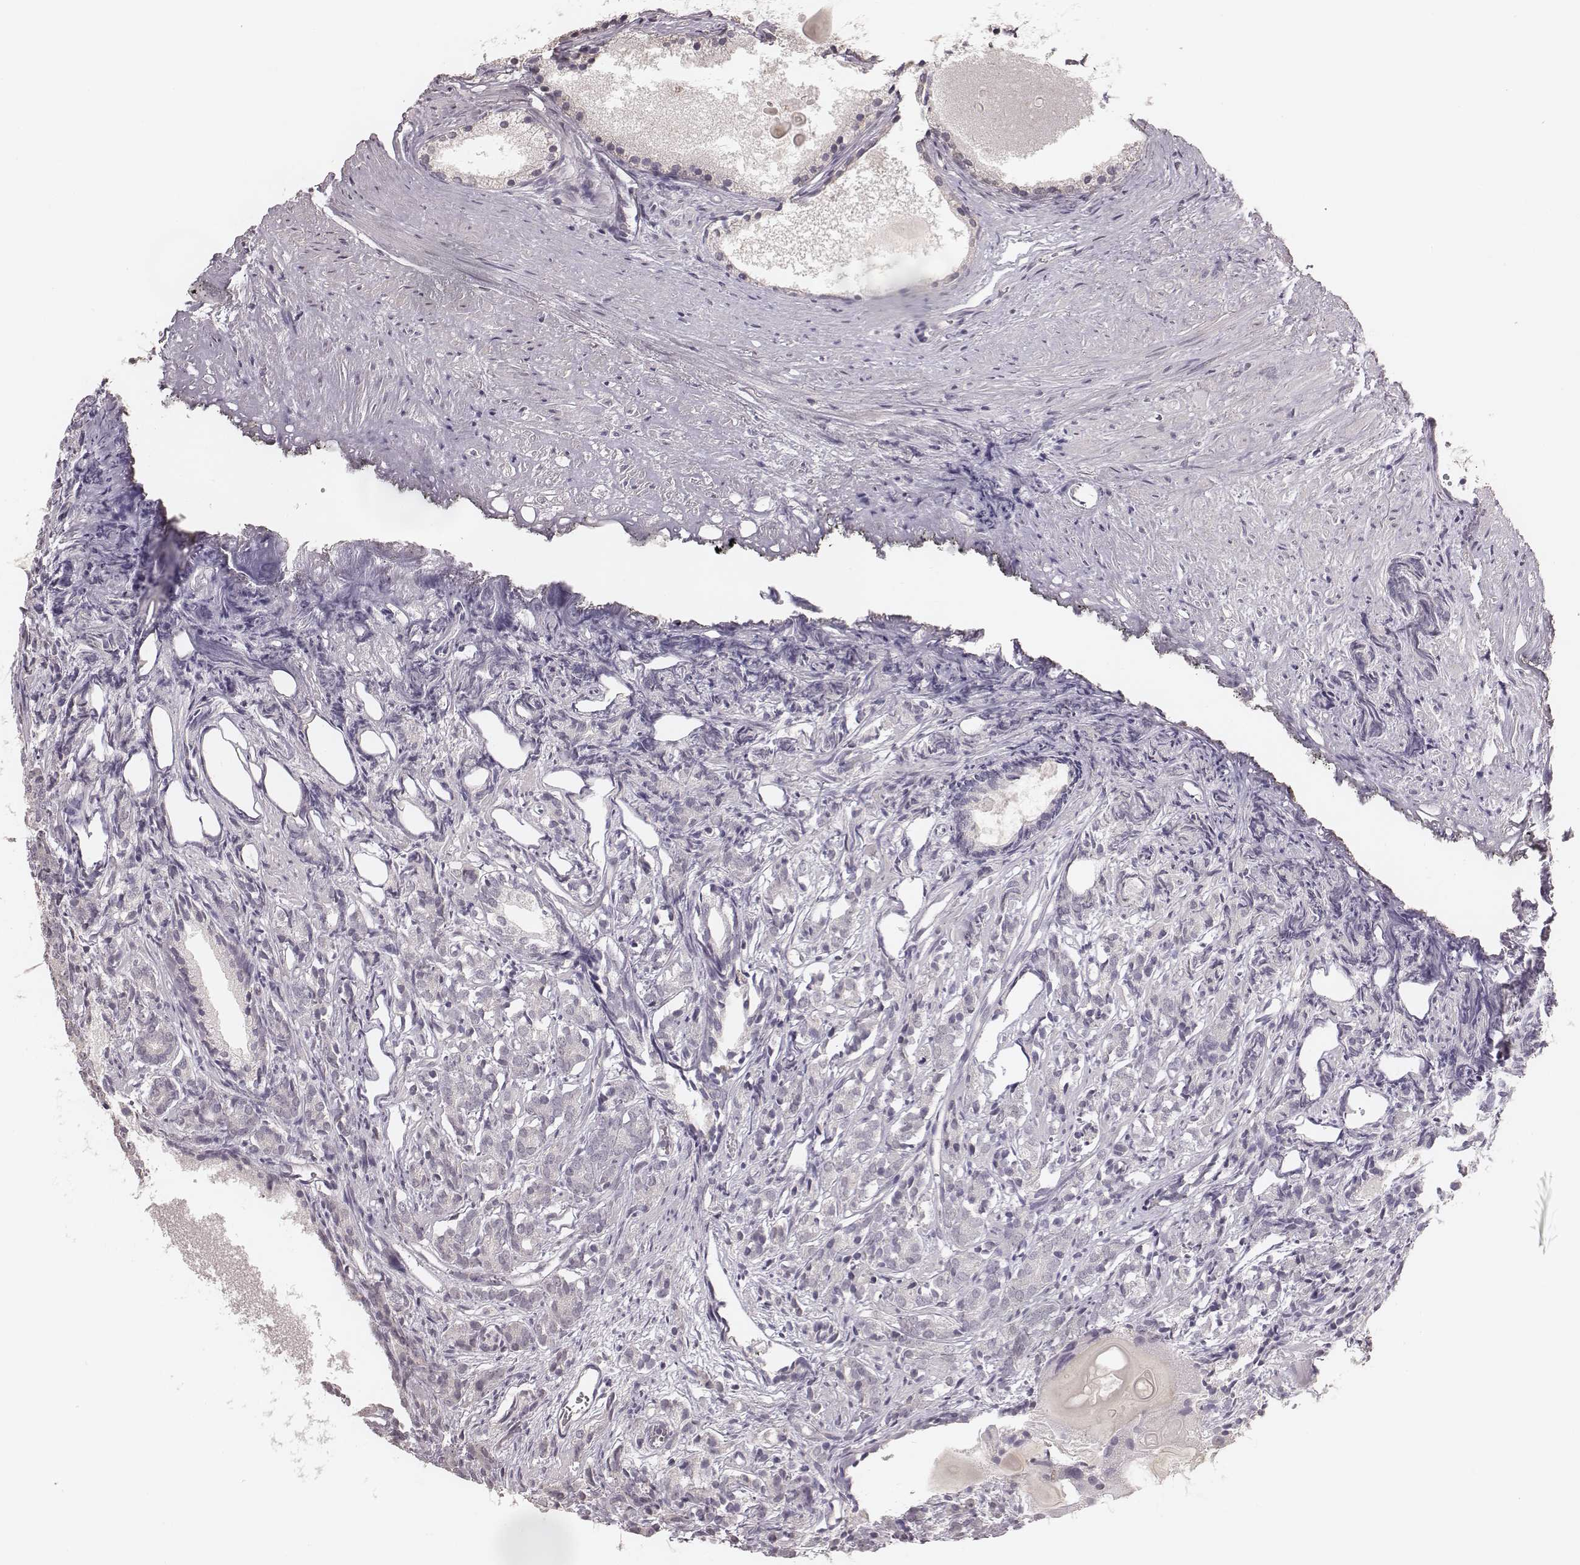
{"staining": {"intensity": "negative", "quantity": "none", "location": "none"}, "tissue": "prostate cancer", "cell_type": "Tumor cells", "image_type": "cancer", "snomed": [{"axis": "morphology", "description": "Adenocarcinoma, High grade"}, {"axis": "topography", "description": "Prostate"}], "caption": "Tumor cells show no significant protein staining in prostate cancer (high-grade adenocarcinoma). (Immunohistochemistry, brightfield microscopy, high magnification).", "gene": "LY6K", "patient": {"sex": "male", "age": 84}}